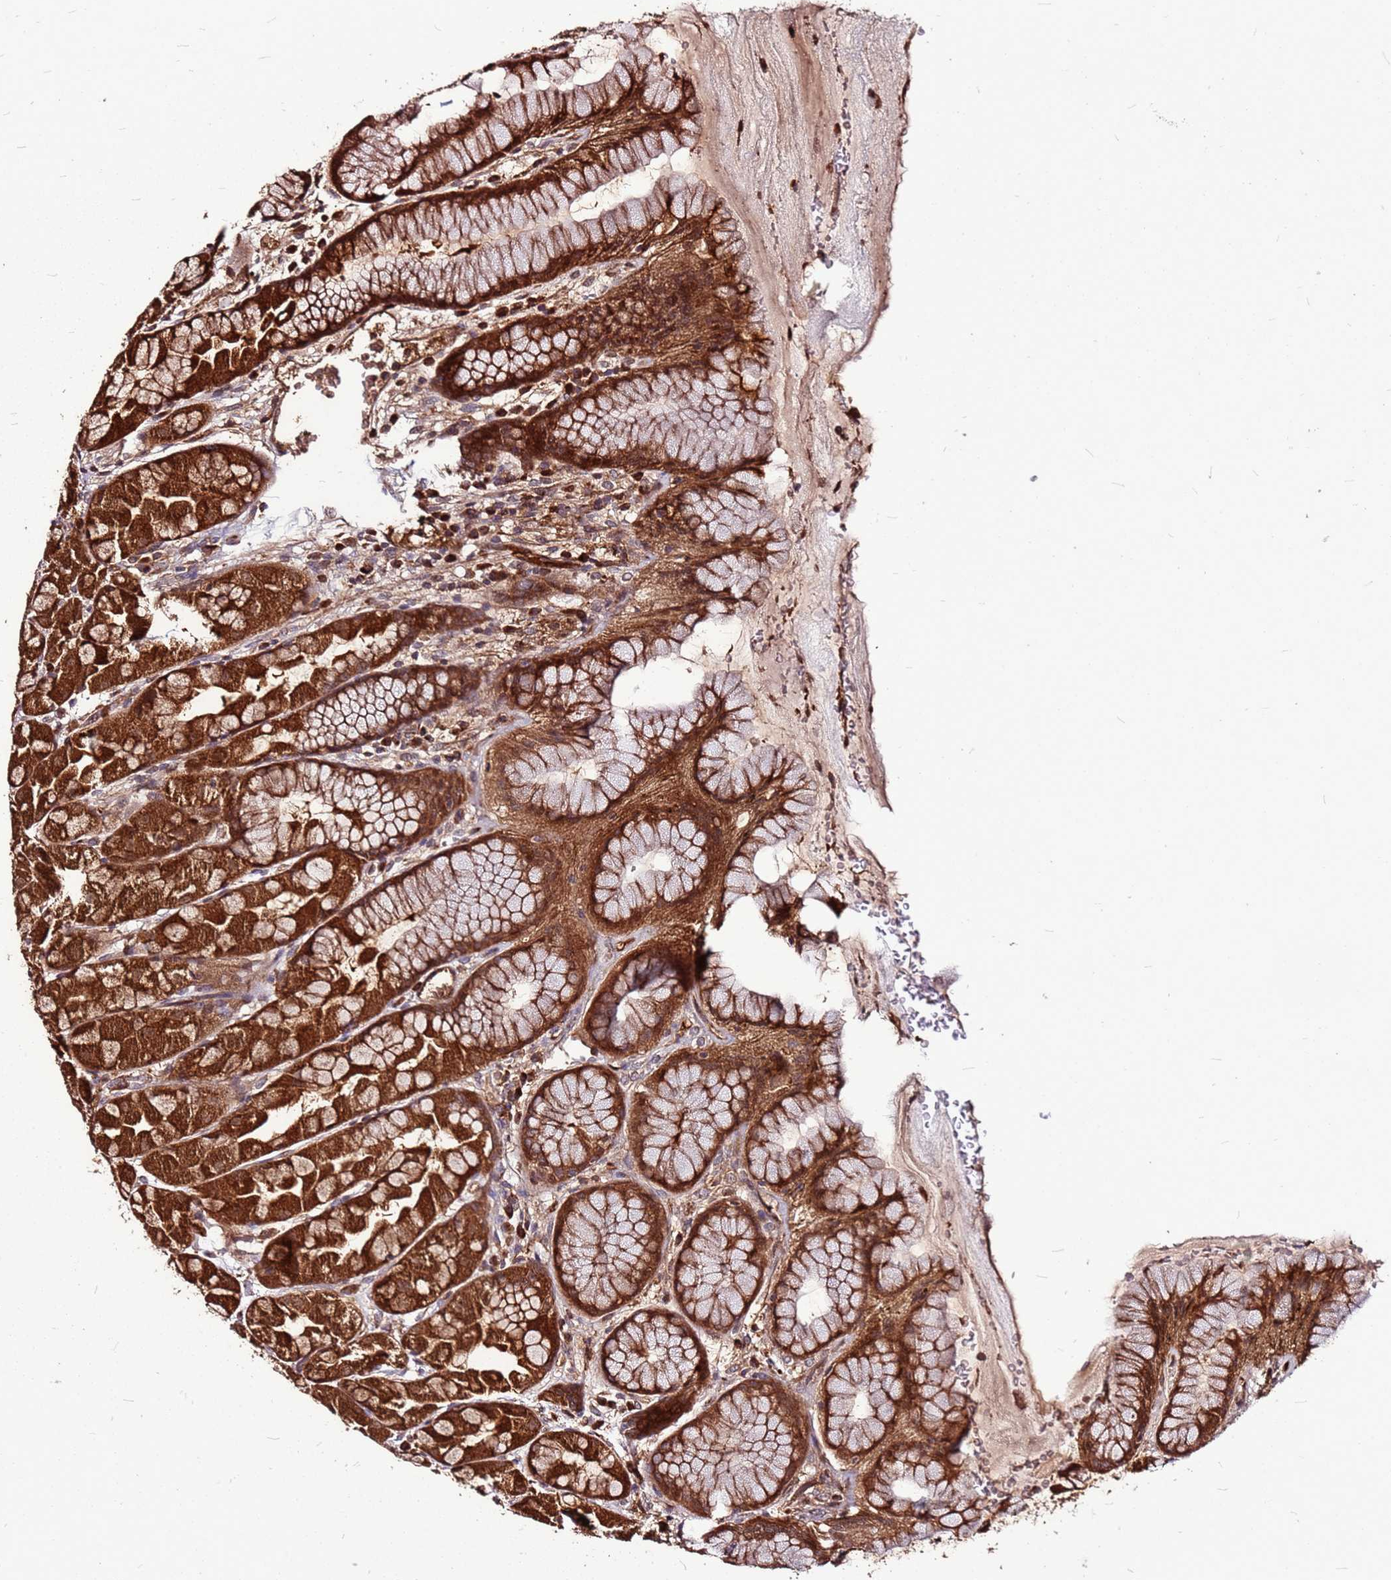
{"staining": {"intensity": "strong", "quantity": ">75%", "location": "cytoplasmic/membranous"}, "tissue": "stomach", "cell_type": "Glandular cells", "image_type": "normal", "snomed": [{"axis": "morphology", "description": "Normal tissue, NOS"}, {"axis": "topography", "description": "Stomach"}], "caption": "Immunohistochemistry of normal stomach displays high levels of strong cytoplasmic/membranous staining in about >75% of glandular cells. (DAB IHC, brown staining for protein, blue staining for nuclei).", "gene": "LYPLAL1", "patient": {"sex": "male", "age": 57}}